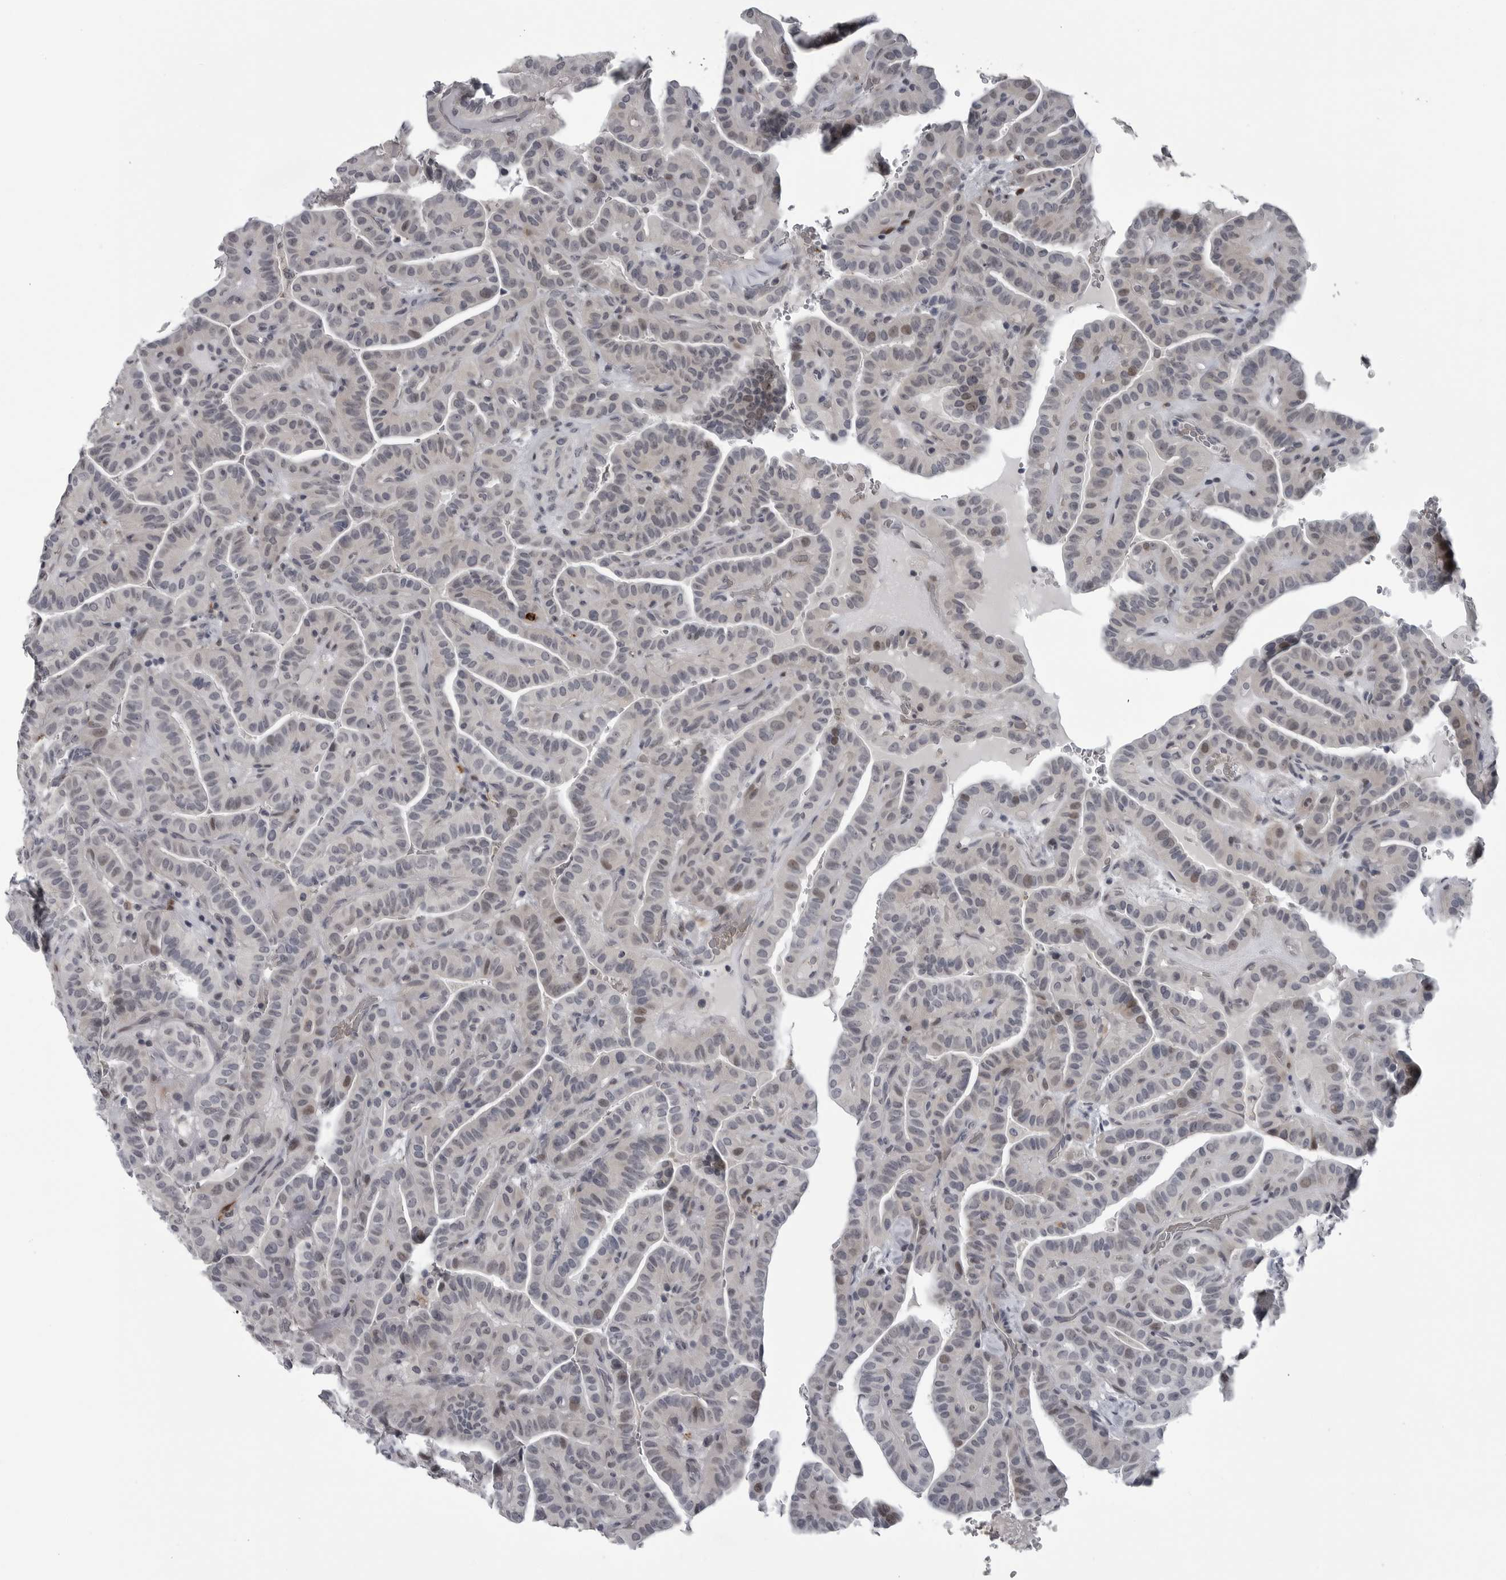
{"staining": {"intensity": "moderate", "quantity": "<25%", "location": "nuclear"}, "tissue": "thyroid cancer", "cell_type": "Tumor cells", "image_type": "cancer", "snomed": [{"axis": "morphology", "description": "Papillary adenocarcinoma, NOS"}, {"axis": "topography", "description": "Thyroid gland"}], "caption": "The immunohistochemical stain highlights moderate nuclear expression in tumor cells of thyroid papillary adenocarcinoma tissue.", "gene": "LYSMD1", "patient": {"sex": "male", "age": 77}}